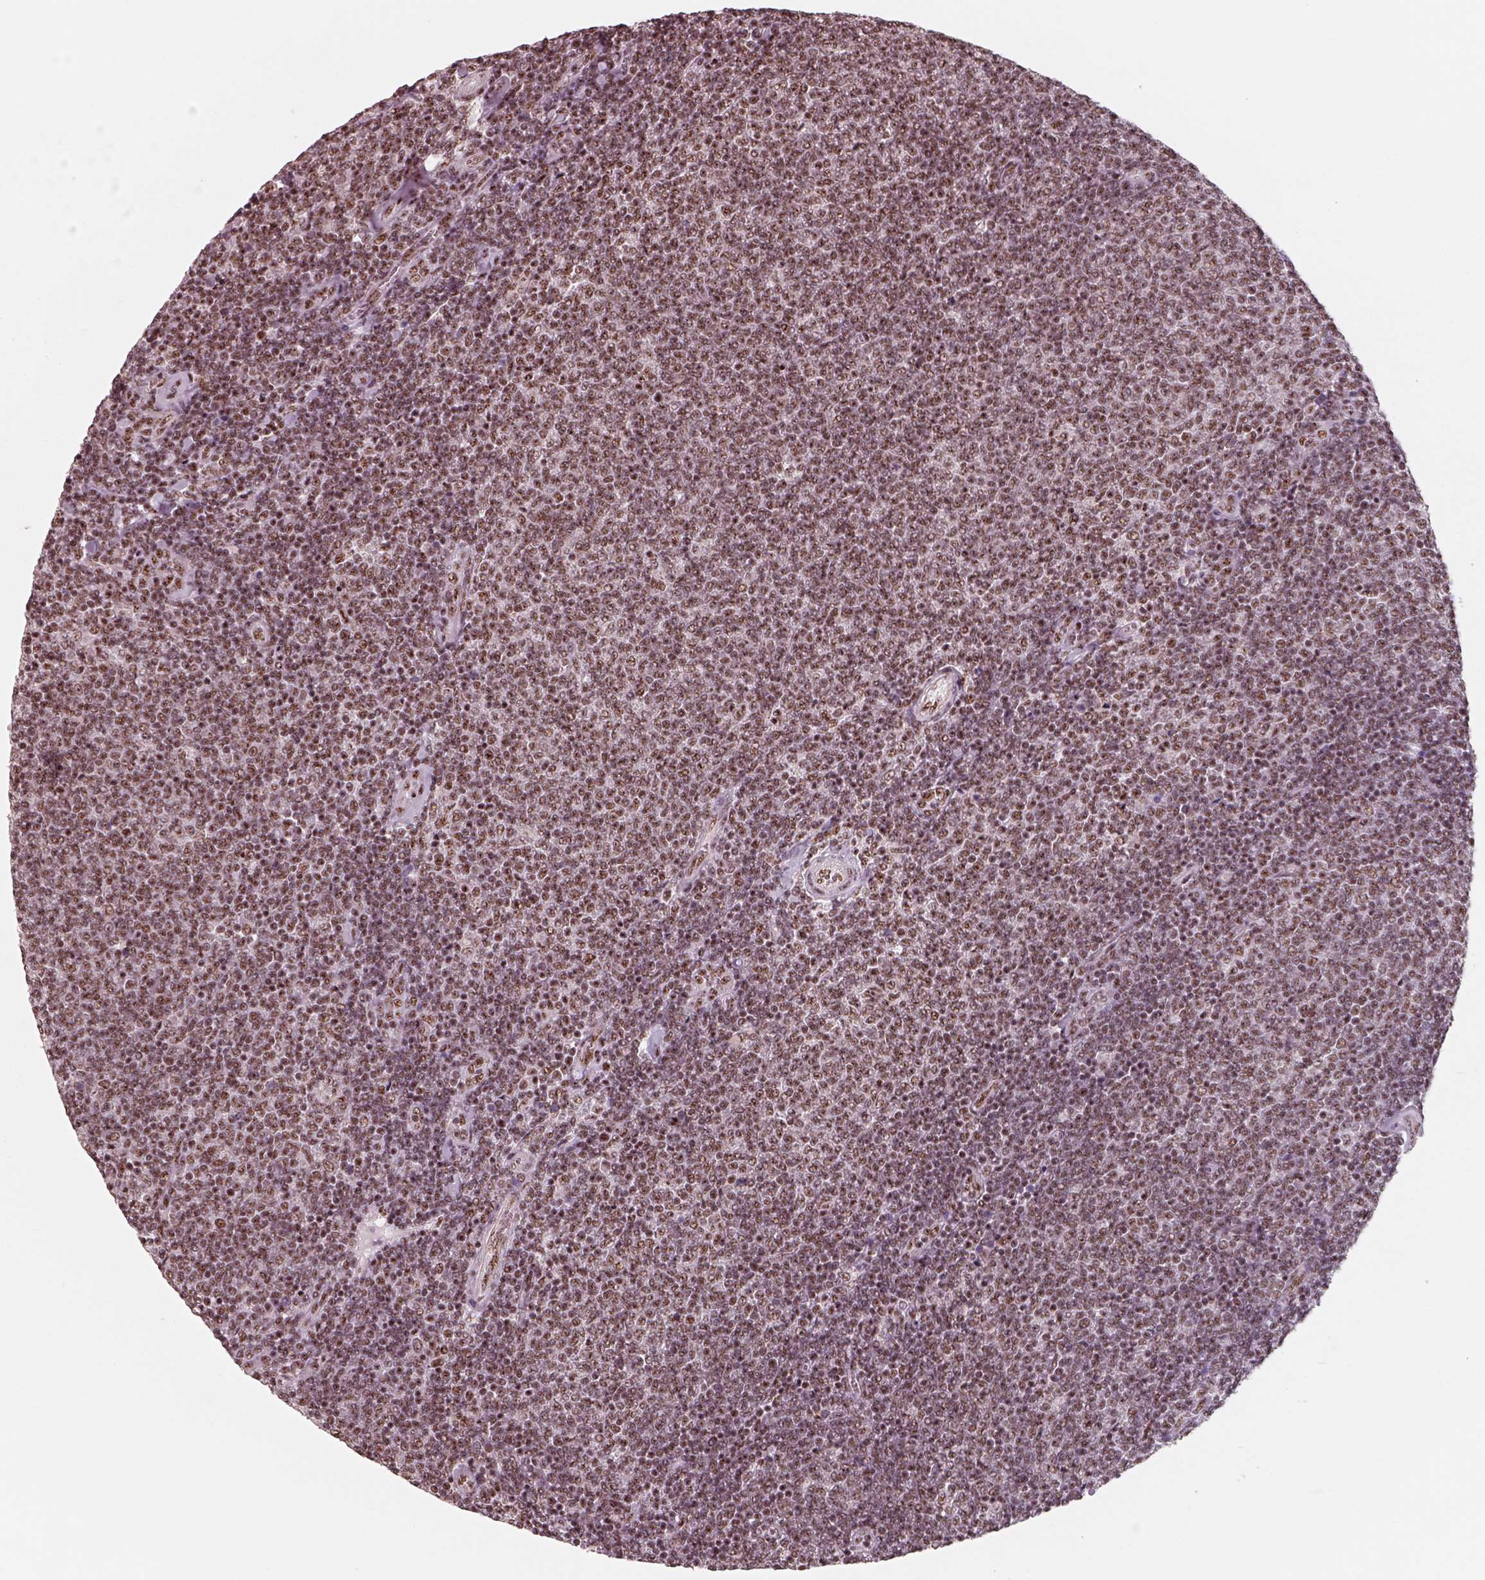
{"staining": {"intensity": "moderate", "quantity": ">75%", "location": "nuclear"}, "tissue": "lymphoma", "cell_type": "Tumor cells", "image_type": "cancer", "snomed": [{"axis": "morphology", "description": "Malignant lymphoma, non-Hodgkin's type, Low grade"}, {"axis": "topography", "description": "Lymph node"}], "caption": "Malignant lymphoma, non-Hodgkin's type (low-grade) tissue exhibits moderate nuclear staining in about >75% of tumor cells, visualized by immunohistochemistry. (Stains: DAB in brown, nuclei in blue, Microscopy: brightfield microscopy at high magnification).", "gene": "ATXN7L3", "patient": {"sex": "male", "age": 52}}